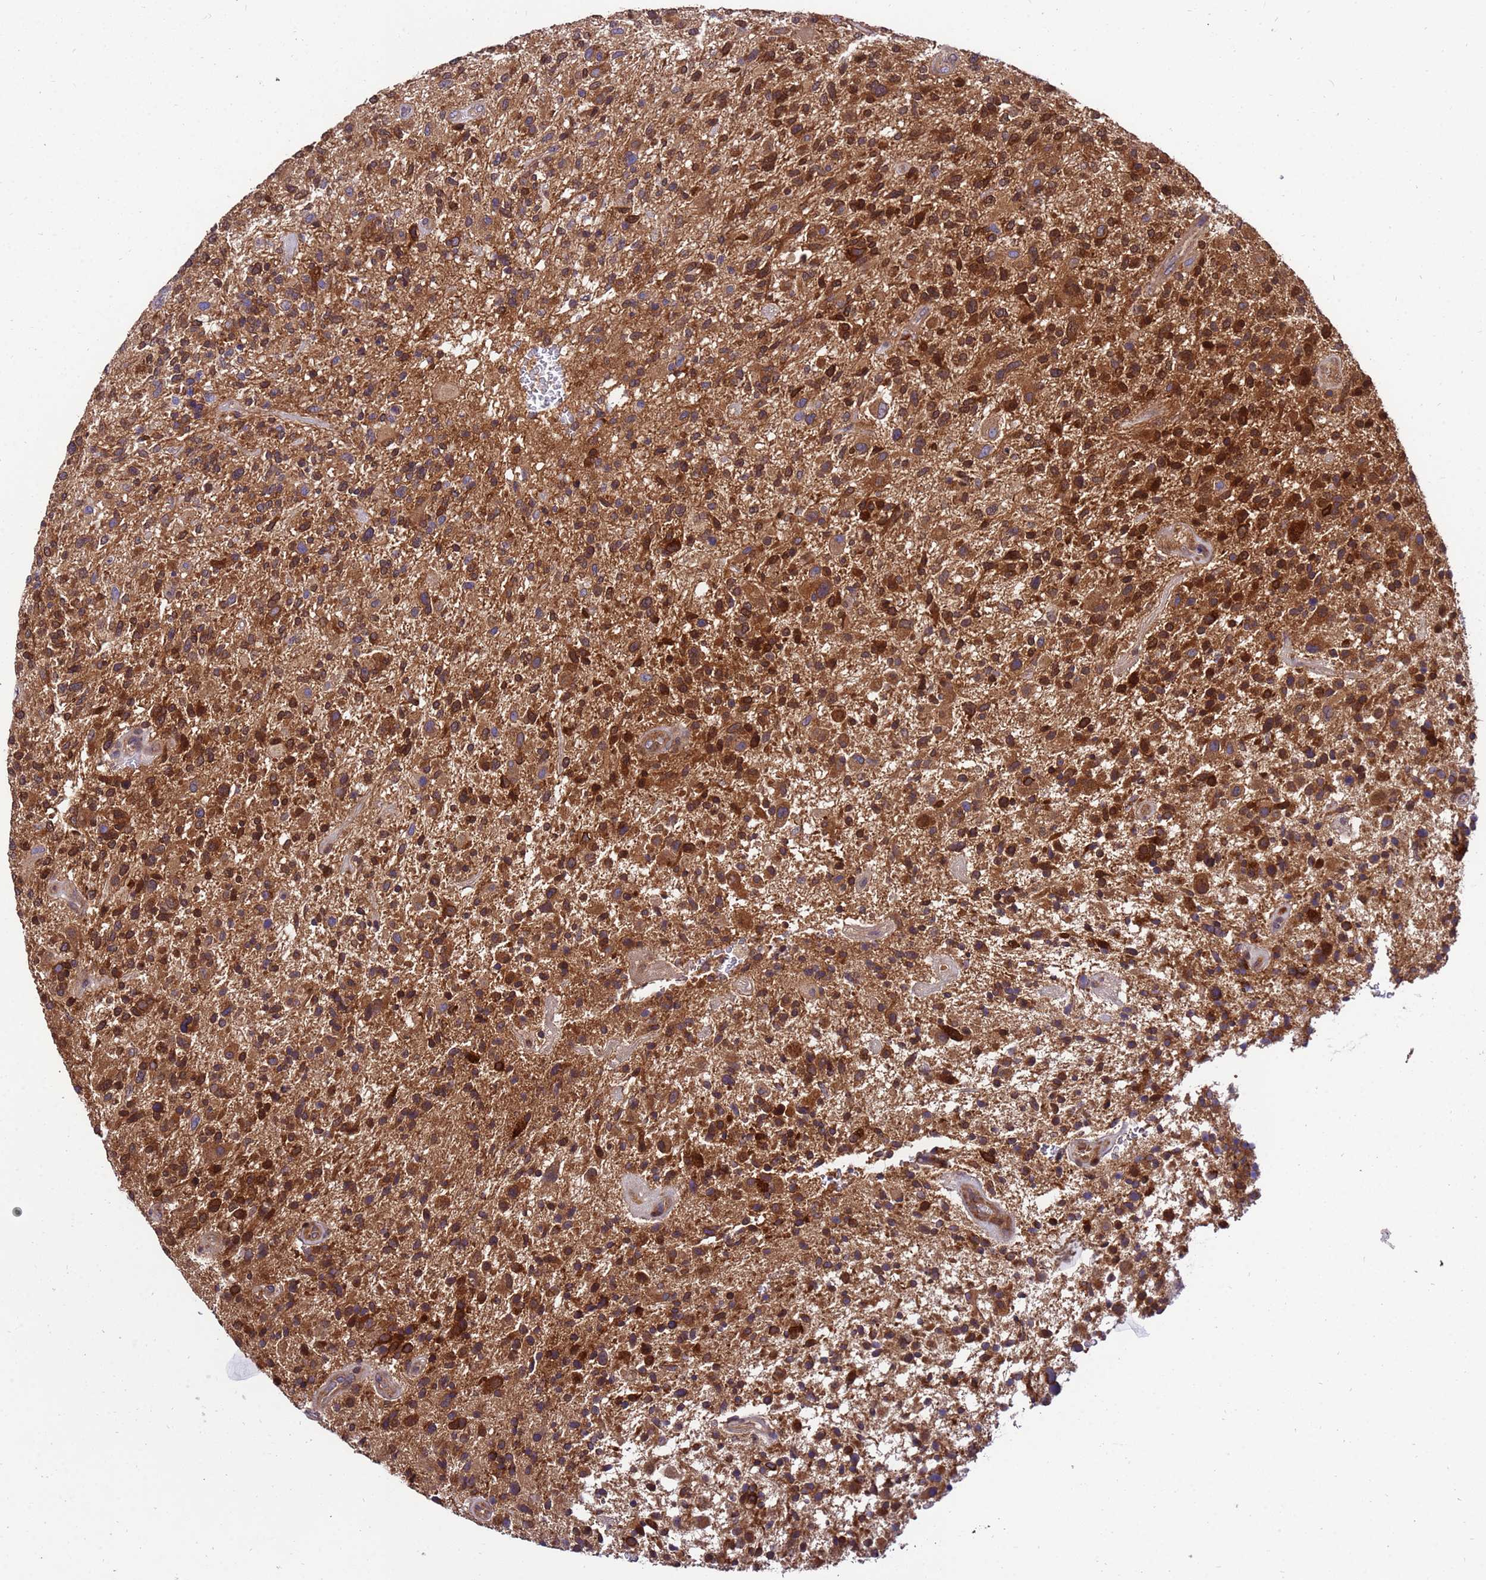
{"staining": {"intensity": "strong", "quantity": ">75%", "location": "cytoplasmic/membranous"}, "tissue": "glioma", "cell_type": "Tumor cells", "image_type": "cancer", "snomed": [{"axis": "morphology", "description": "Glioma, malignant, High grade"}, {"axis": "topography", "description": "Brain"}], "caption": "Immunohistochemical staining of human glioma demonstrates high levels of strong cytoplasmic/membranous protein expression in about >75% of tumor cells.", "gene": "GET3", "patient": {"sex": "male", "age": 47}}